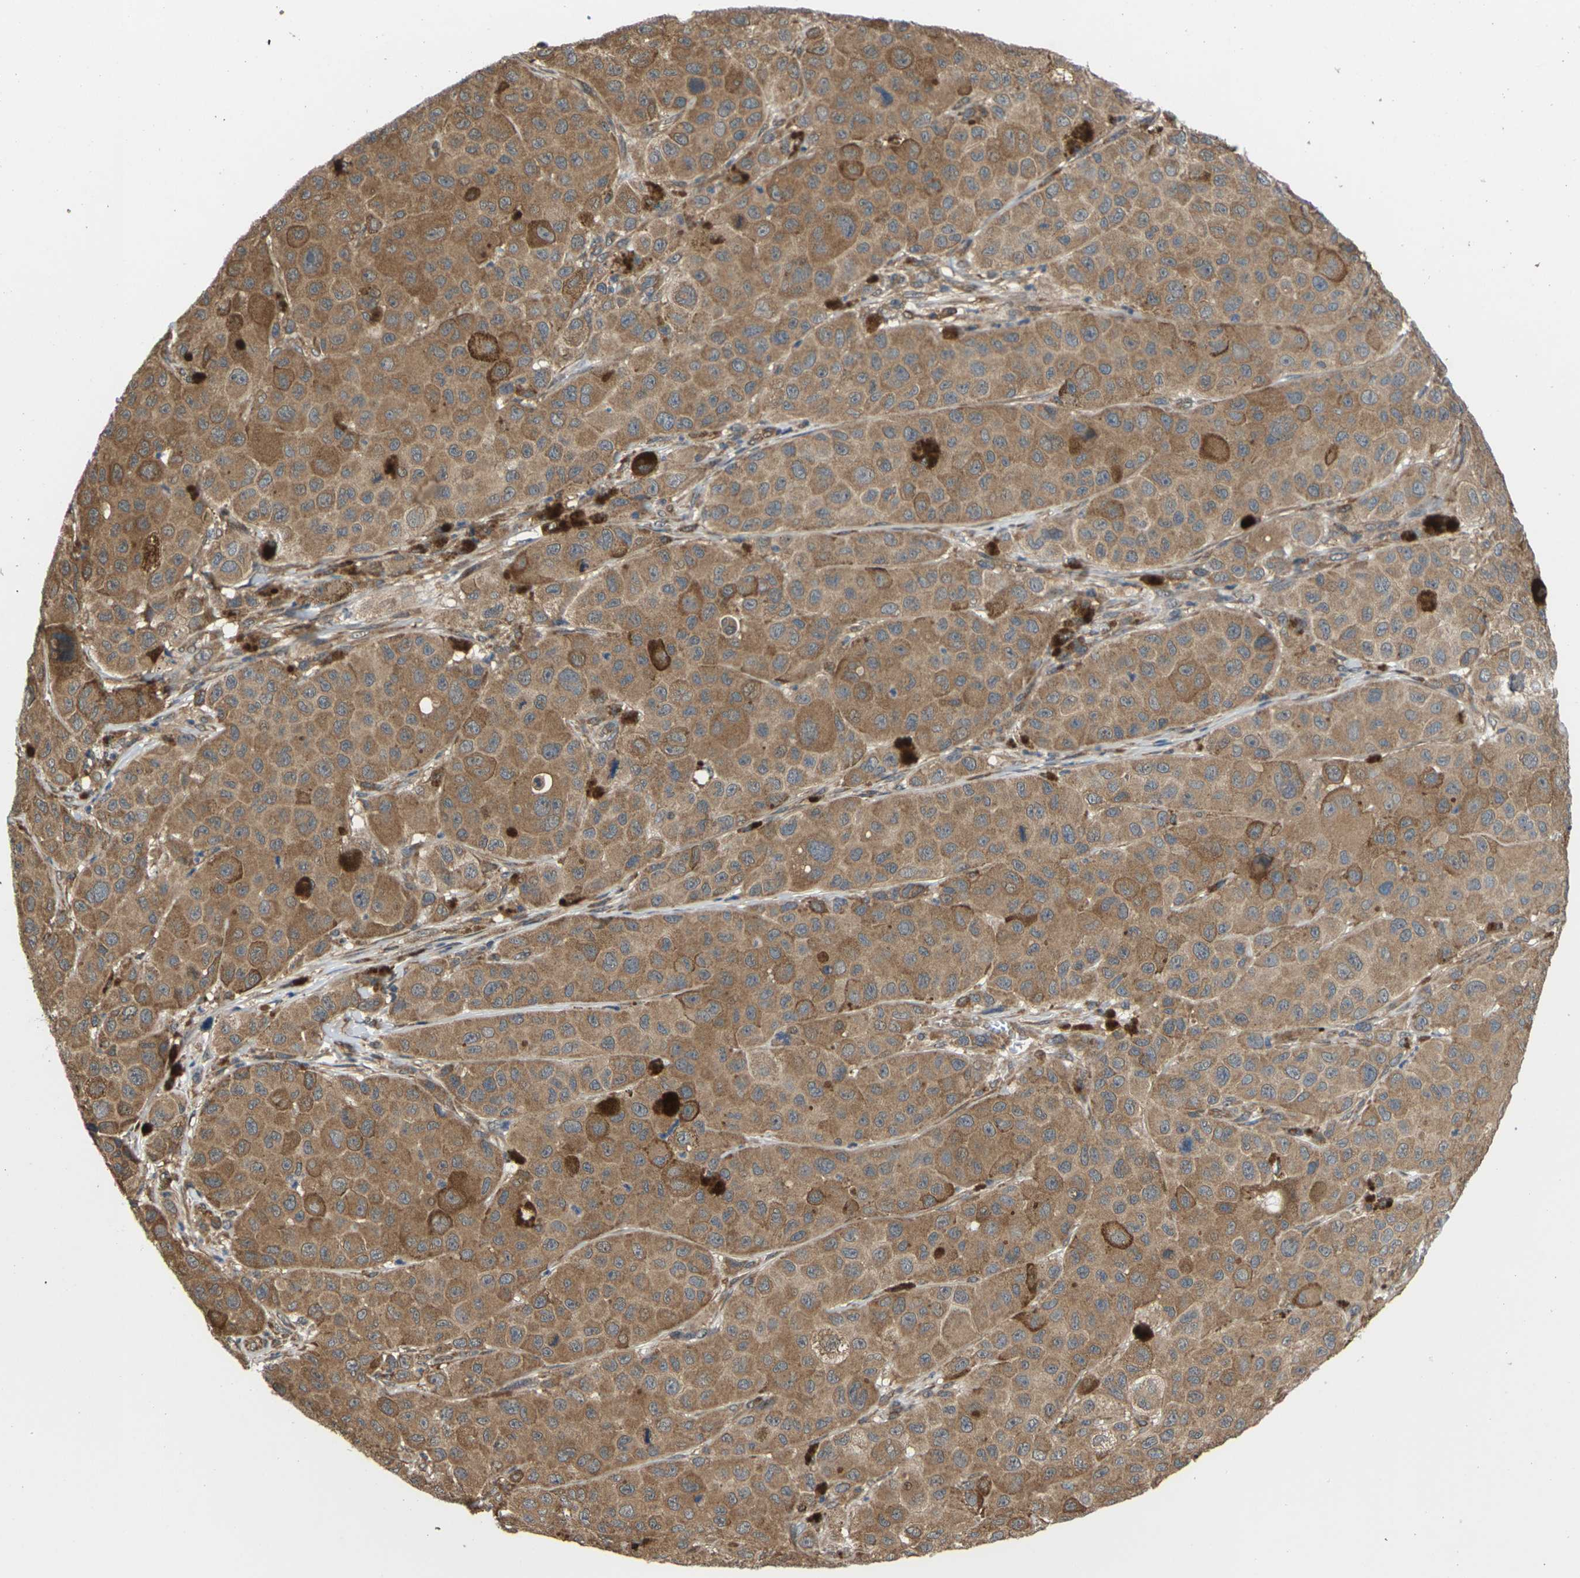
{"staining": {"intensity": "moderate", "quantity": ">75%", "location": "cytoplasmic/membranous"}, "tissue": "melanoma", "cell_type": "Tumor cells", "image_type": "cancer", "snomed": [{"axis": "morphology", "description": "Malignant melanoma, NOS"}, {"axis": "topography", "description": "Skin"}], "caption": "IHC histopathology image of neoplastic tissue: malignant melanoma stained using IHC demonstrates medium levels of moderate protein expression localized specifically in the cytoplasmic/membranous of tumor cells, appearing as a cytoplasmic/membranous brown color.", "gene": "NRAS", "patient": {"sex": "male", "age": 96}}